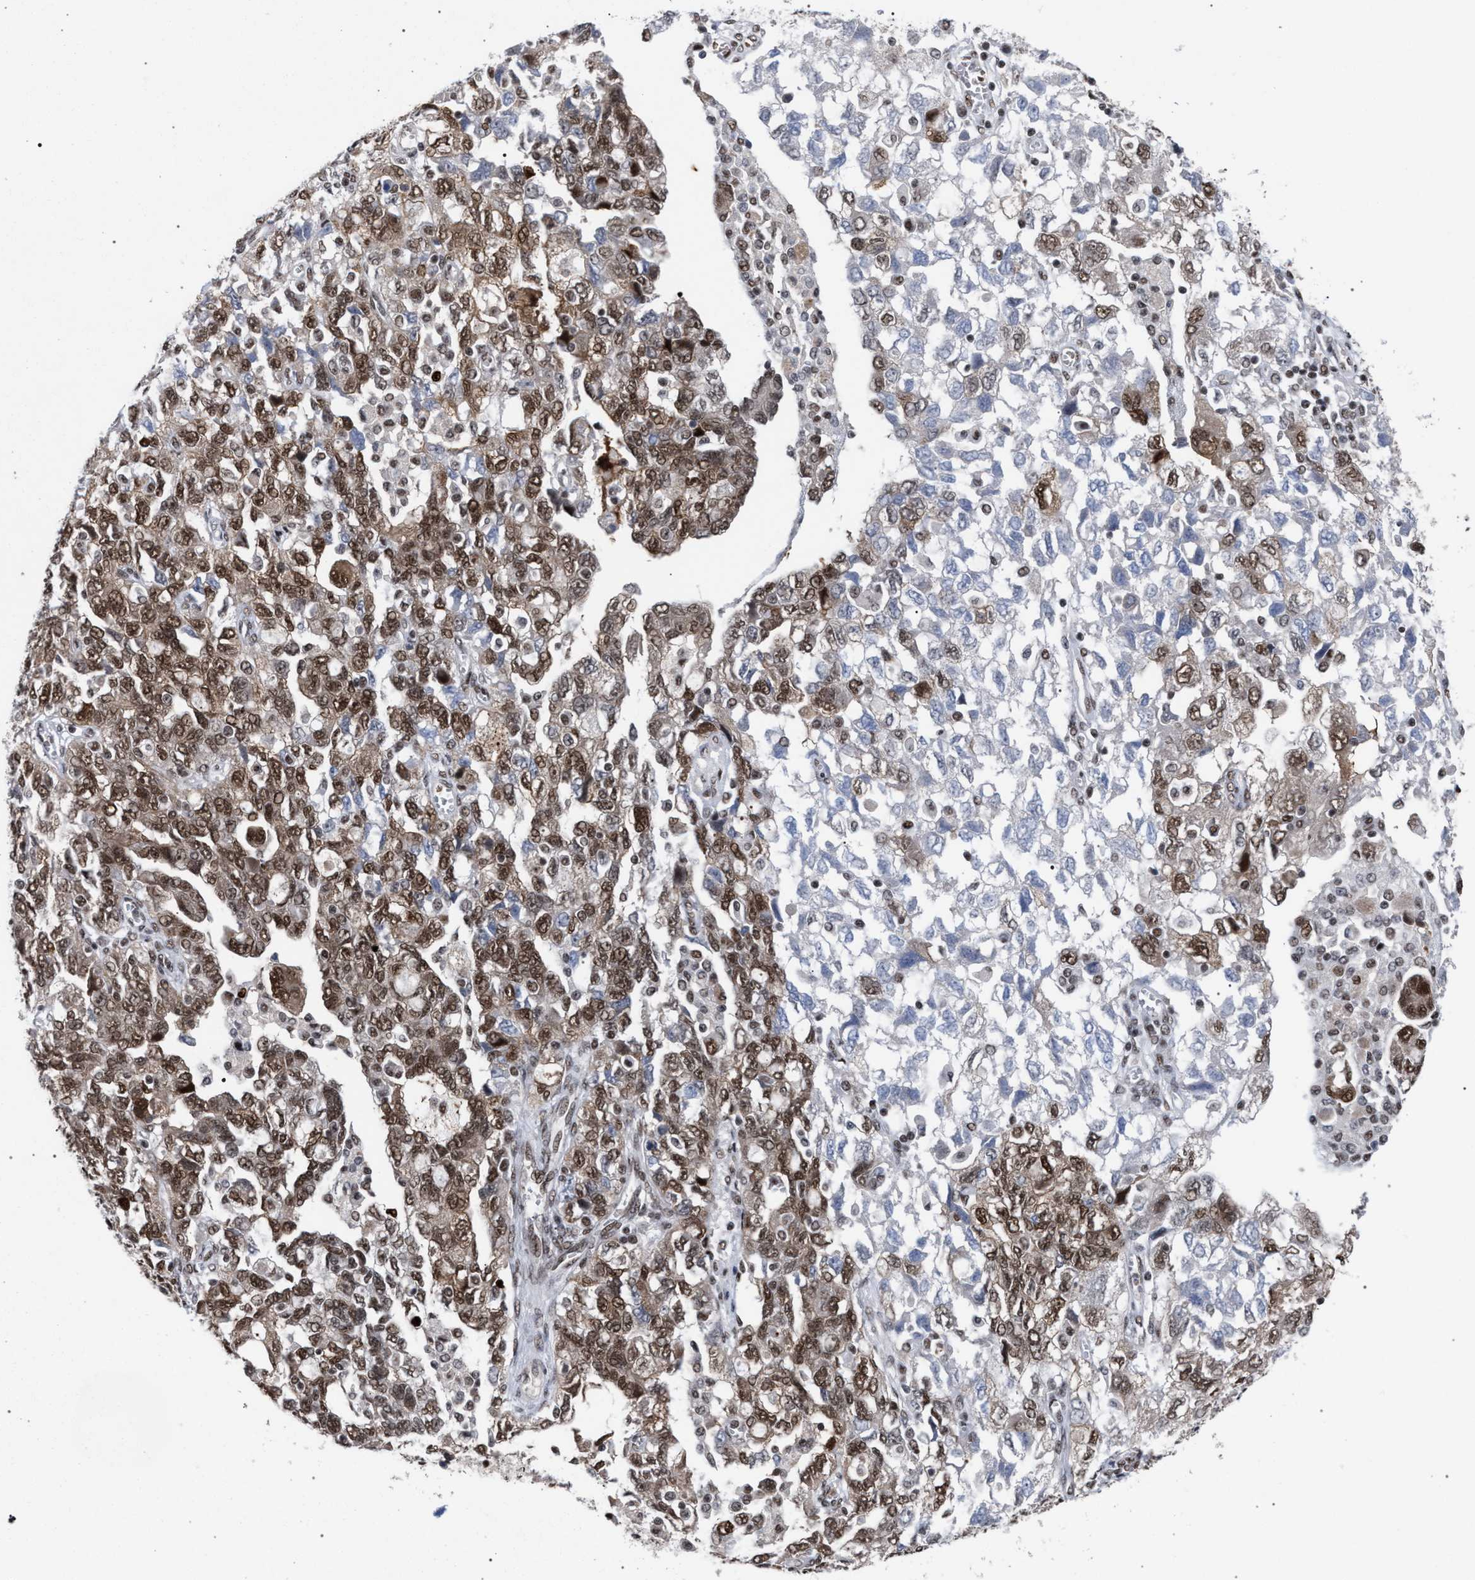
{"staining": {"intensity": "moderate", "quantity": ">75%", "location": "cytoplasmic/membranous,nuclear"}, "tissue": "ovarian cancer", "cell_type": "Tumor cells", "image_type": "cancer", "snomed": [{"axis": "morphology", "description": "Carcinoma, NOS"}, {"axis": "morphology", "description": "Cystadenocarcinoma, serous, NOS"}, {"axis": "topography", "description": "Ovary"}], "caption": "Protein expression analysis of human ovarian carcinoma reveals moderate cytoplasmic/membranous and nuclear staining in approximately >75% of tumor cells.", "gene": "SCAF4", "patient": {"sex": "female", "age": 69}}